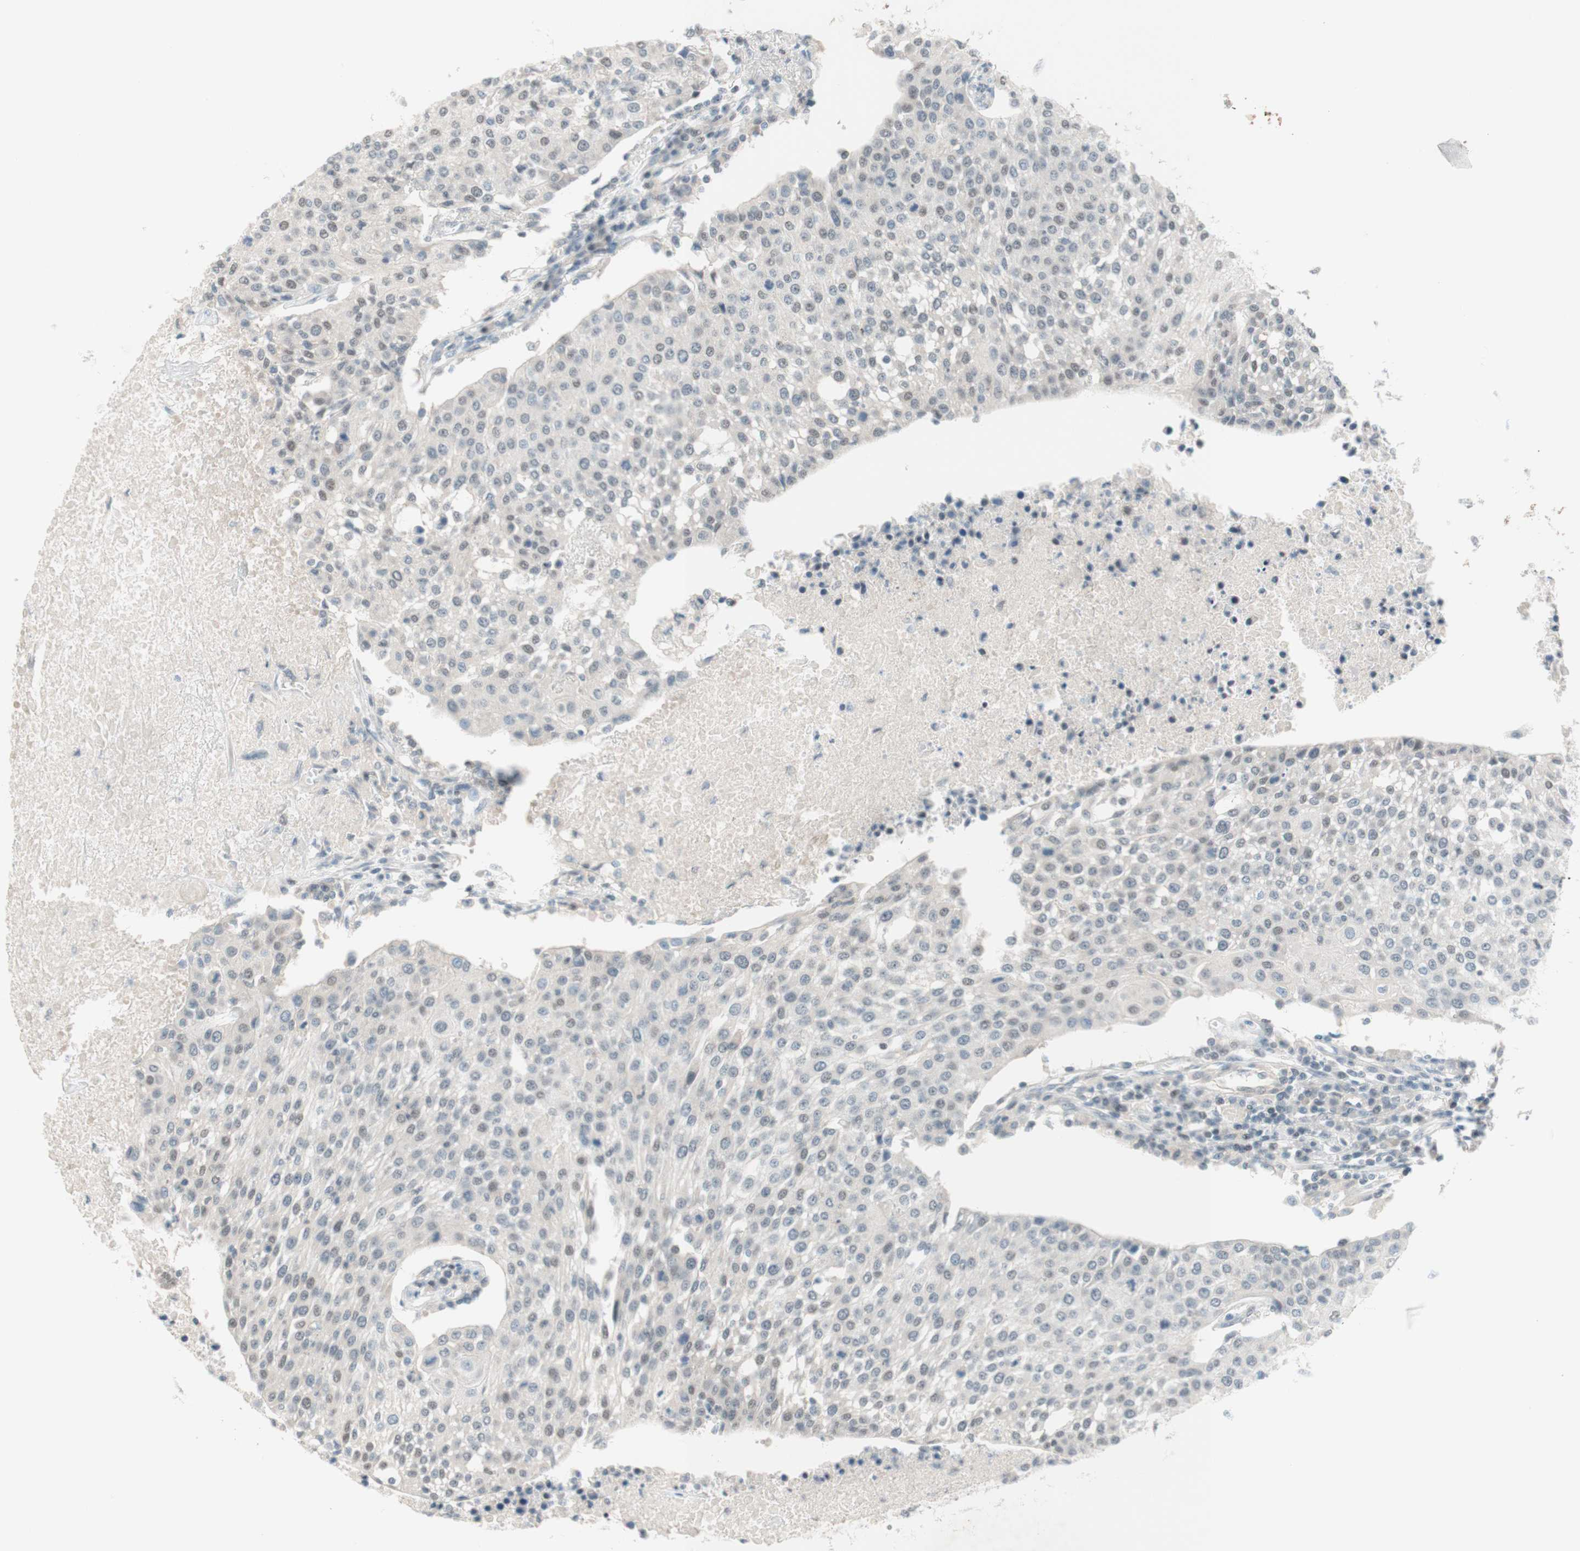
{"staining": {"intensity": "weak", "quantity": "<25%", "location": "nuclear"}, "tissue": "urothelial cancer", "cell_type": "Tumor cells", "image_type": "cancer", "snomed": [{"axis": "morphology", "description": "Urothelial carcinoma, High grade"}, {"axis": "topography", "description": "Urinary bladder"}], "caption": "Immunohistochemistry of urothelial cancer exhibits no expression in tumor cells.", "gene": "JPH1", "patient": {"sex": "female", "age": 85}}